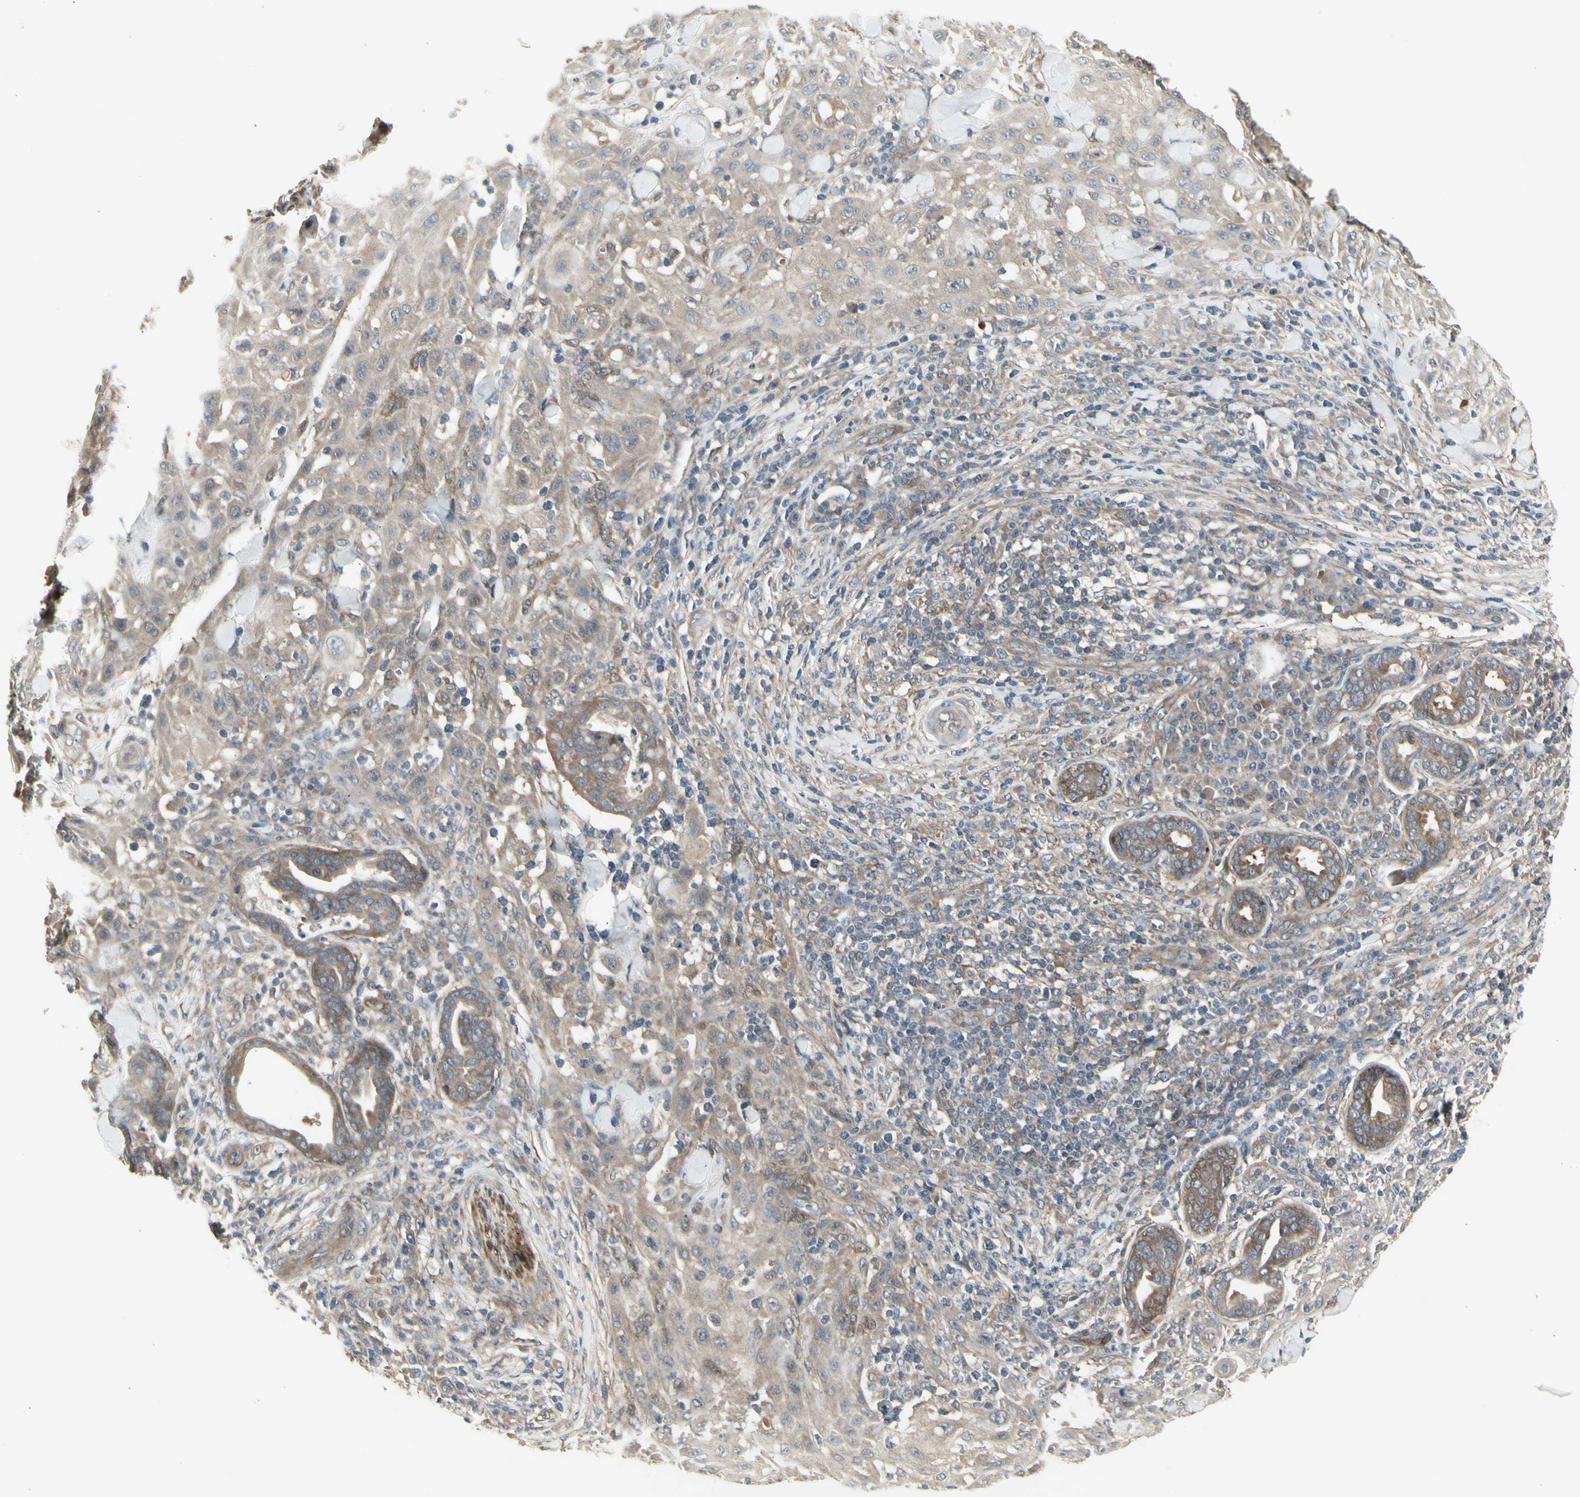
{"staining": {"intensity": "moderate", "quantity": ">75%", "location": "cytoplasmic/membranous"}, "tissue": "skin cancer", "cell_type": "Tumor cells", "image_type": "cancer", "snomed": [{"axis": "morphology", "description": "Squamous cell carcinoma, NOS"}, {"axis": "topography", "description": "Skin"}], "caption": "A brown stain labels moderate cytoplasmic/membranous expression of a protein in human skin squamous cell carcinoma tumor cells.", "gene": "CHURC1-FNTB", "patient": {"sex": "male", "age": 24}}